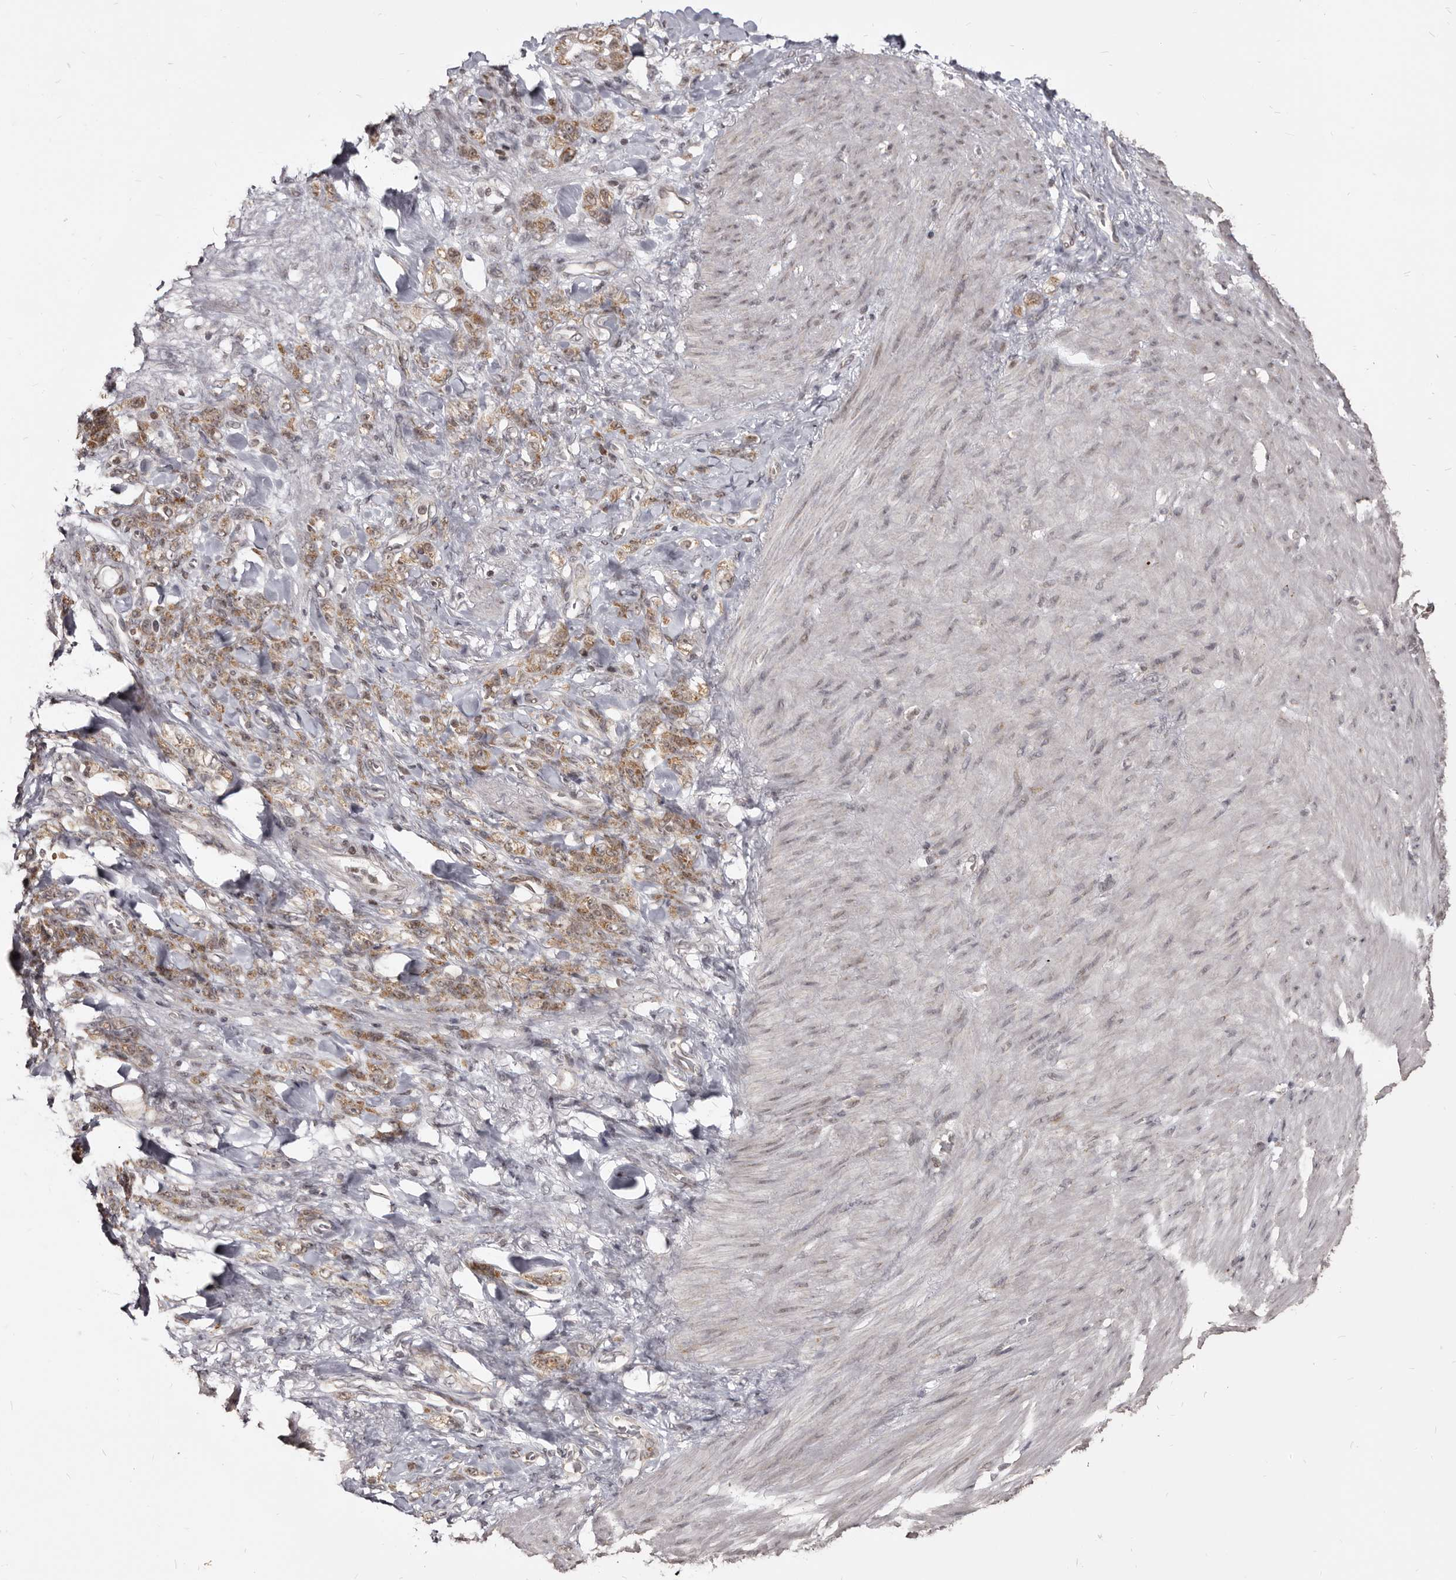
{"staining": {"intensity": "moderate", "quantity": ">75%", "location": "cytoplasmic/membranous"}, "tissue": "stomach cancer", "cell_type": "Tumor cells", "image_type": "cancer", "snomed": [{"axis": "morphology", "description": "Normal tissue, NOS"}, {"axis": "morphology", "description": "Adenocarcinoma, NOS"}, {"axis": "topography", "description": "Stomach"}], "caption": "Immunohistochemistry image of neoplastic tissue: human adenocarcinoma (stomach) stained using immunohistochemistry (IHC) displays medium levels of moderate protein expression localized specifically in the cytoplasmic/membranous of tumor cells, appearing as a cytoplasmic/membranous brown color.", "gene": "THUMPD1", "patient": {"sex": "male", "age": 82}}